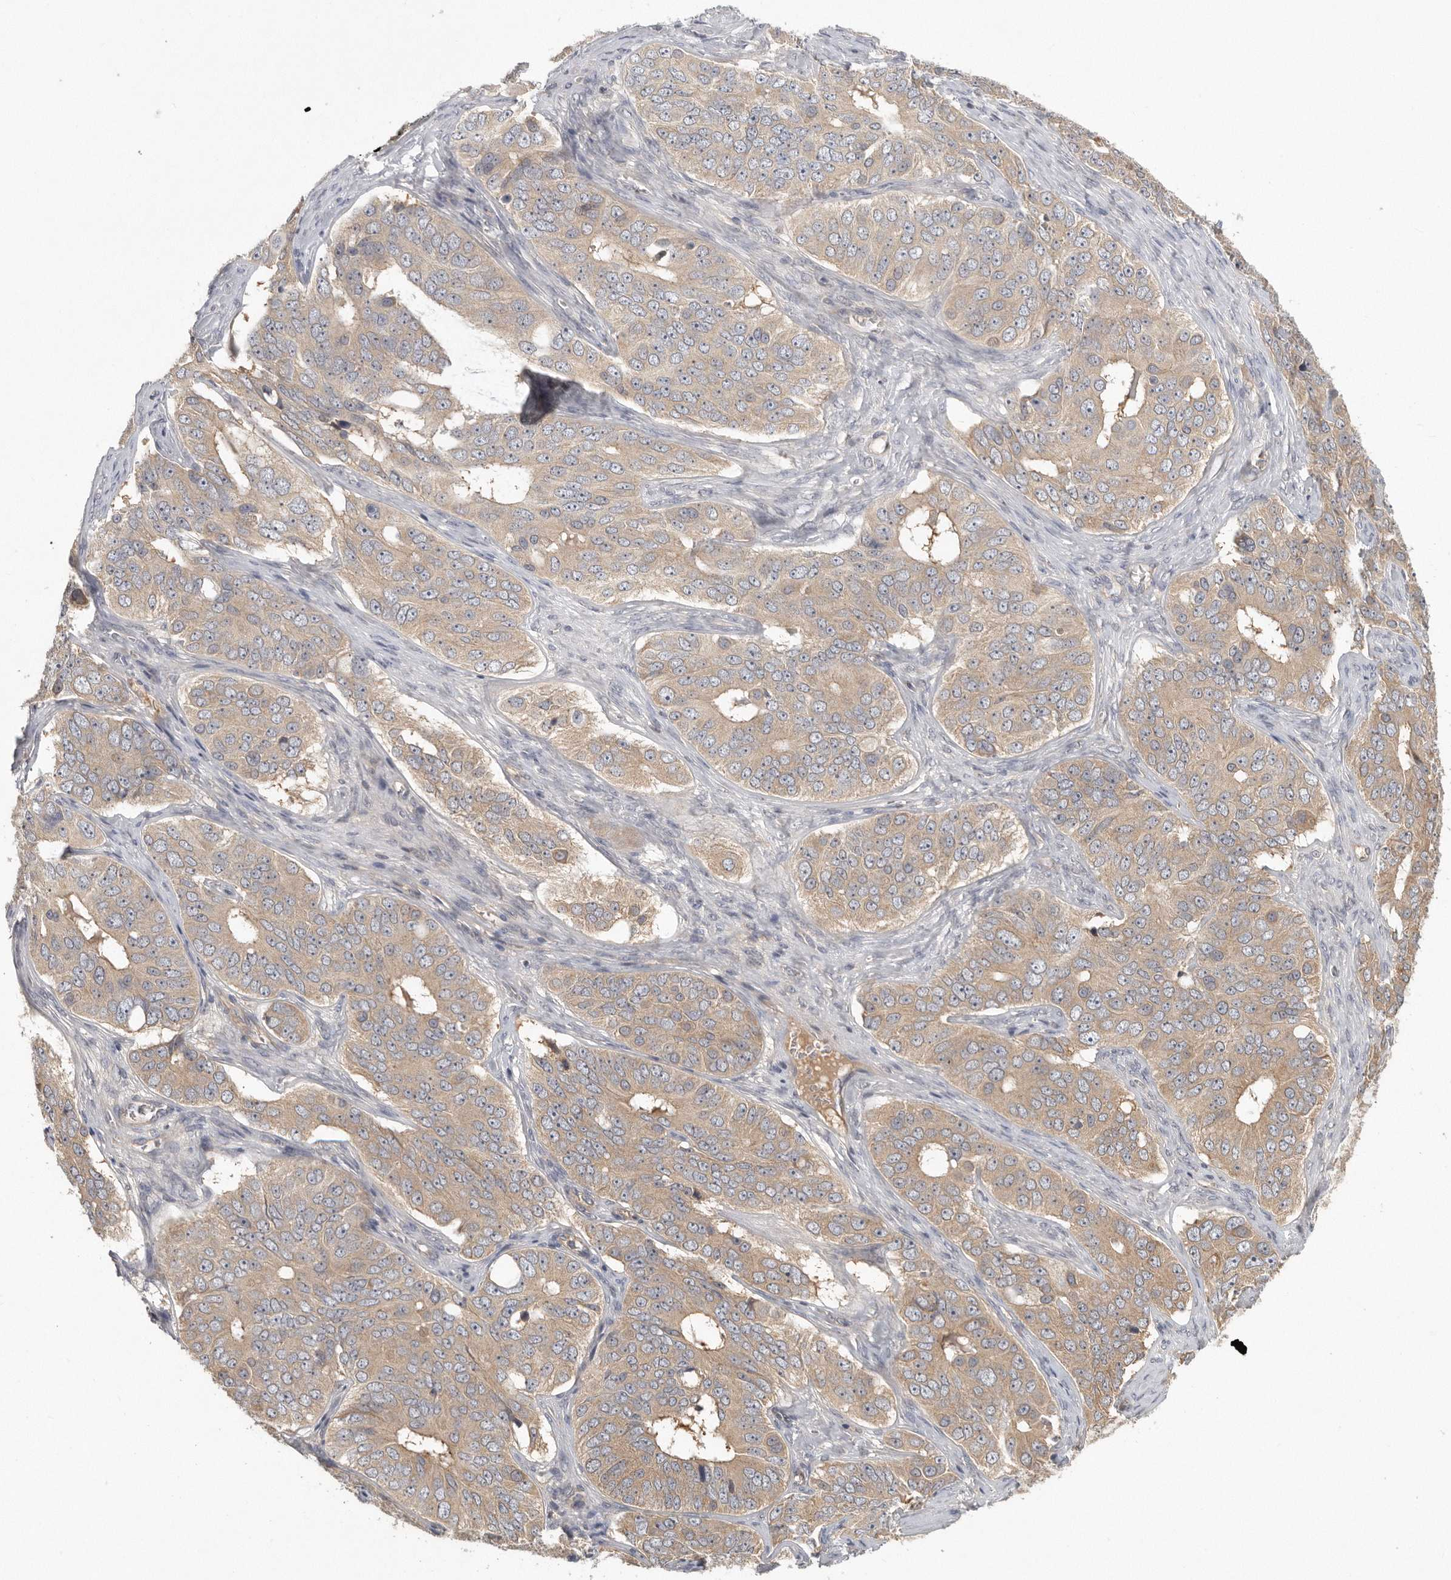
{"staining": {"intensity": "weak", "quantity": ">75%", "location": "cytoplasmic/membranous"}, "tissue": "ovarian cancer", "cell_type": "Tumor cells", "image_type": "cancer", "snomed": [{"axis": "morphology", "description": "Carcinoma, endometroid"}, {"axis": "topography", "description": "Ovary"}], "caption": "Protein staining by IHC exhibits weak cytoplasmic/membranous staining in approximately >75% of tumor cells in ovarian cancer (endometroid carcinoma).", "gene": "CFAP298", "patient": {"sex": "female", "age": 51}}